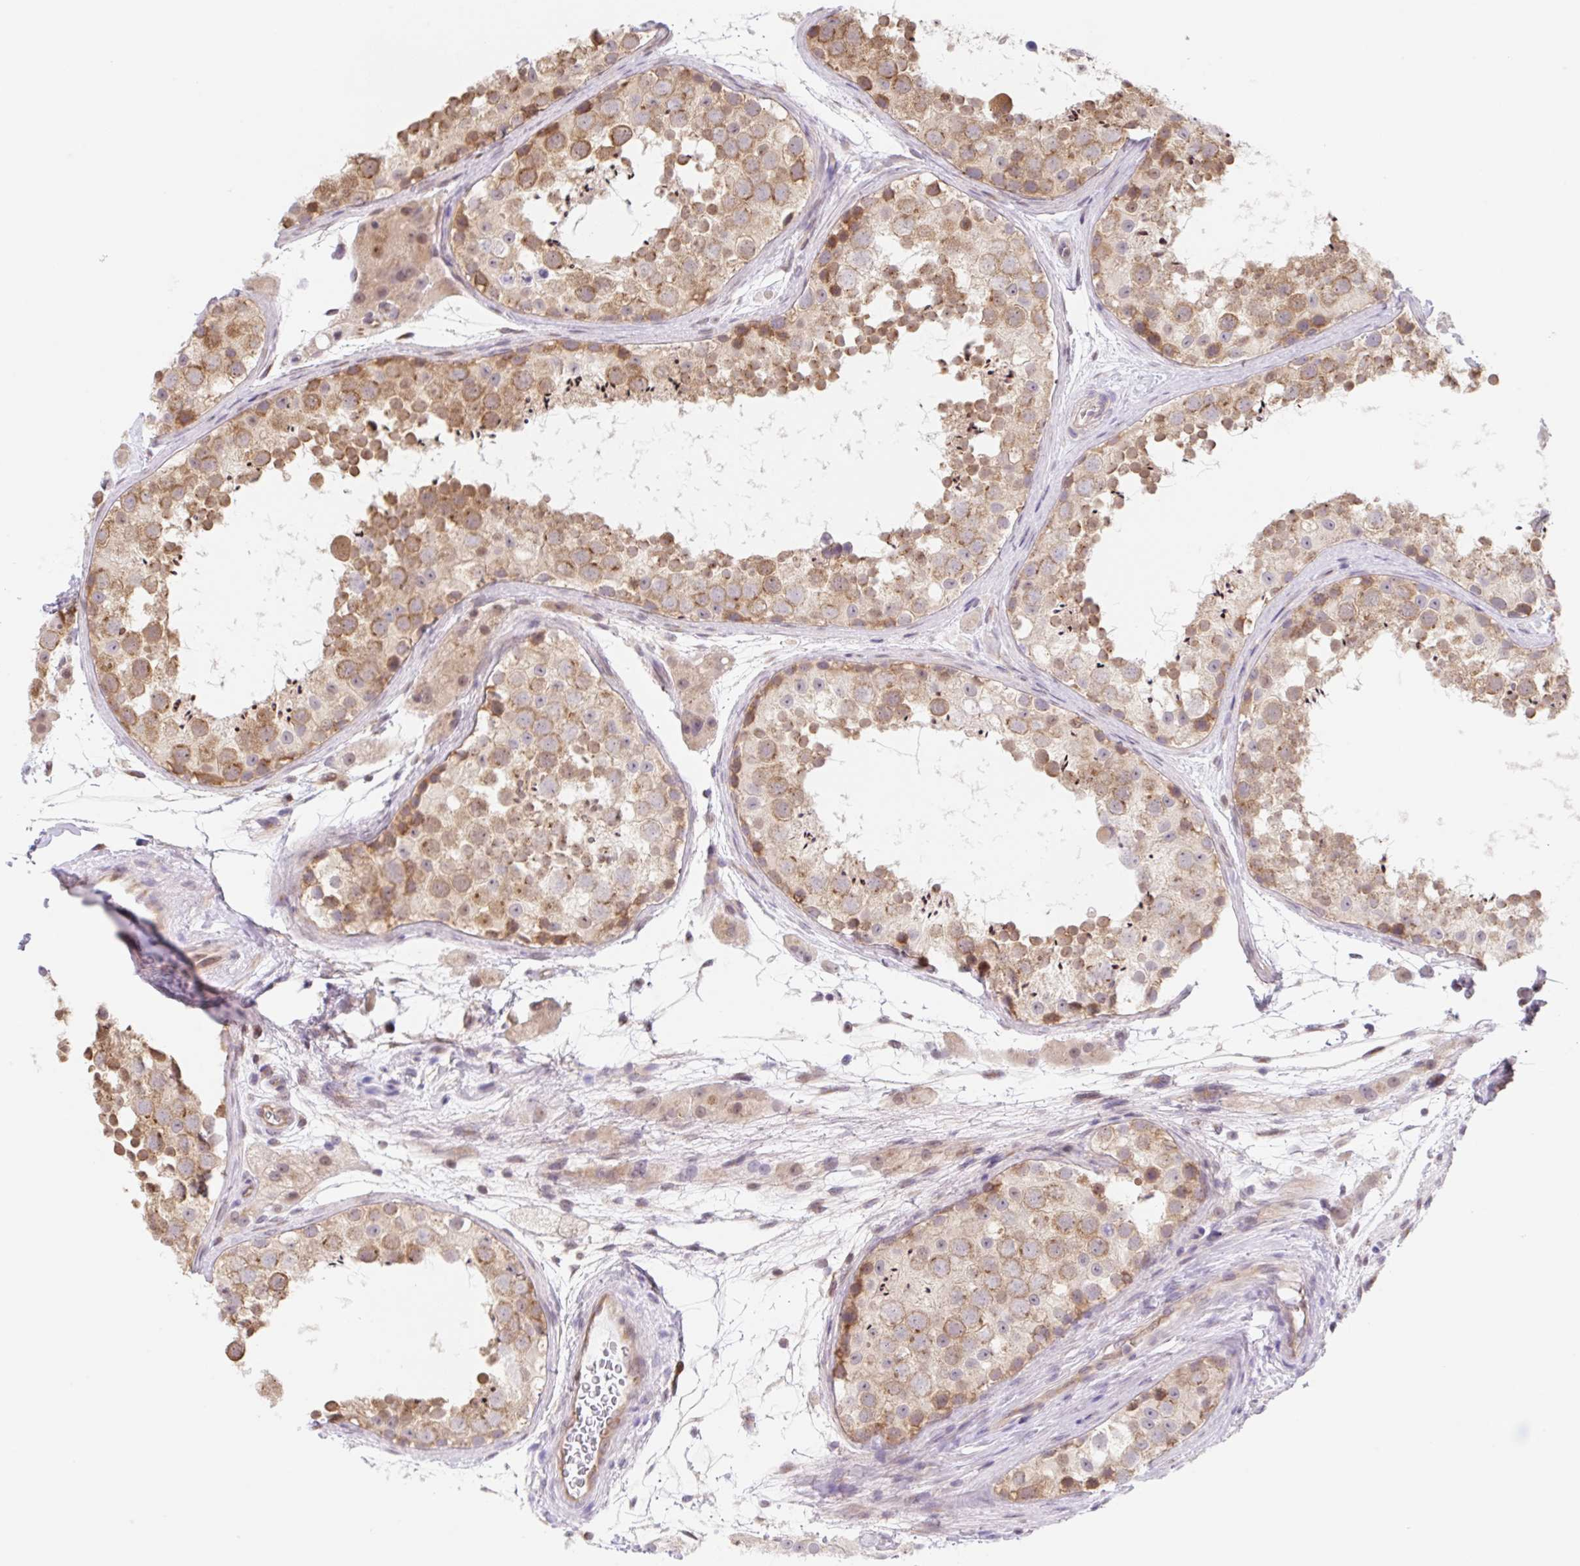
{"staining": {"intensity": "moderate", "quantity": ">75%", "location": "cytoplasmic/membranous"}, "tissue": "testis", "cell_type": "Cells in seminiferous ducts", "image_type": "normal", "snomed": [{"axis": "morphology", "description": "Normal tissue, NOS"}, {"axis": "topography", "description": "Testis"}], "caption": "Immunohistochemical staining of benign human testis exhibits >75% levels of moderate cytoplasmic/membranous protein expression in approximately >75% of cells in seminiferous ducts. The staining was performed using DAB to visualize the protein expression in brown, while the nuclei were stained in blue with hematoxylin (Magnification: 20x).", "gene": "TBPL2", "patient": {"sex": "male", "age": 41}}